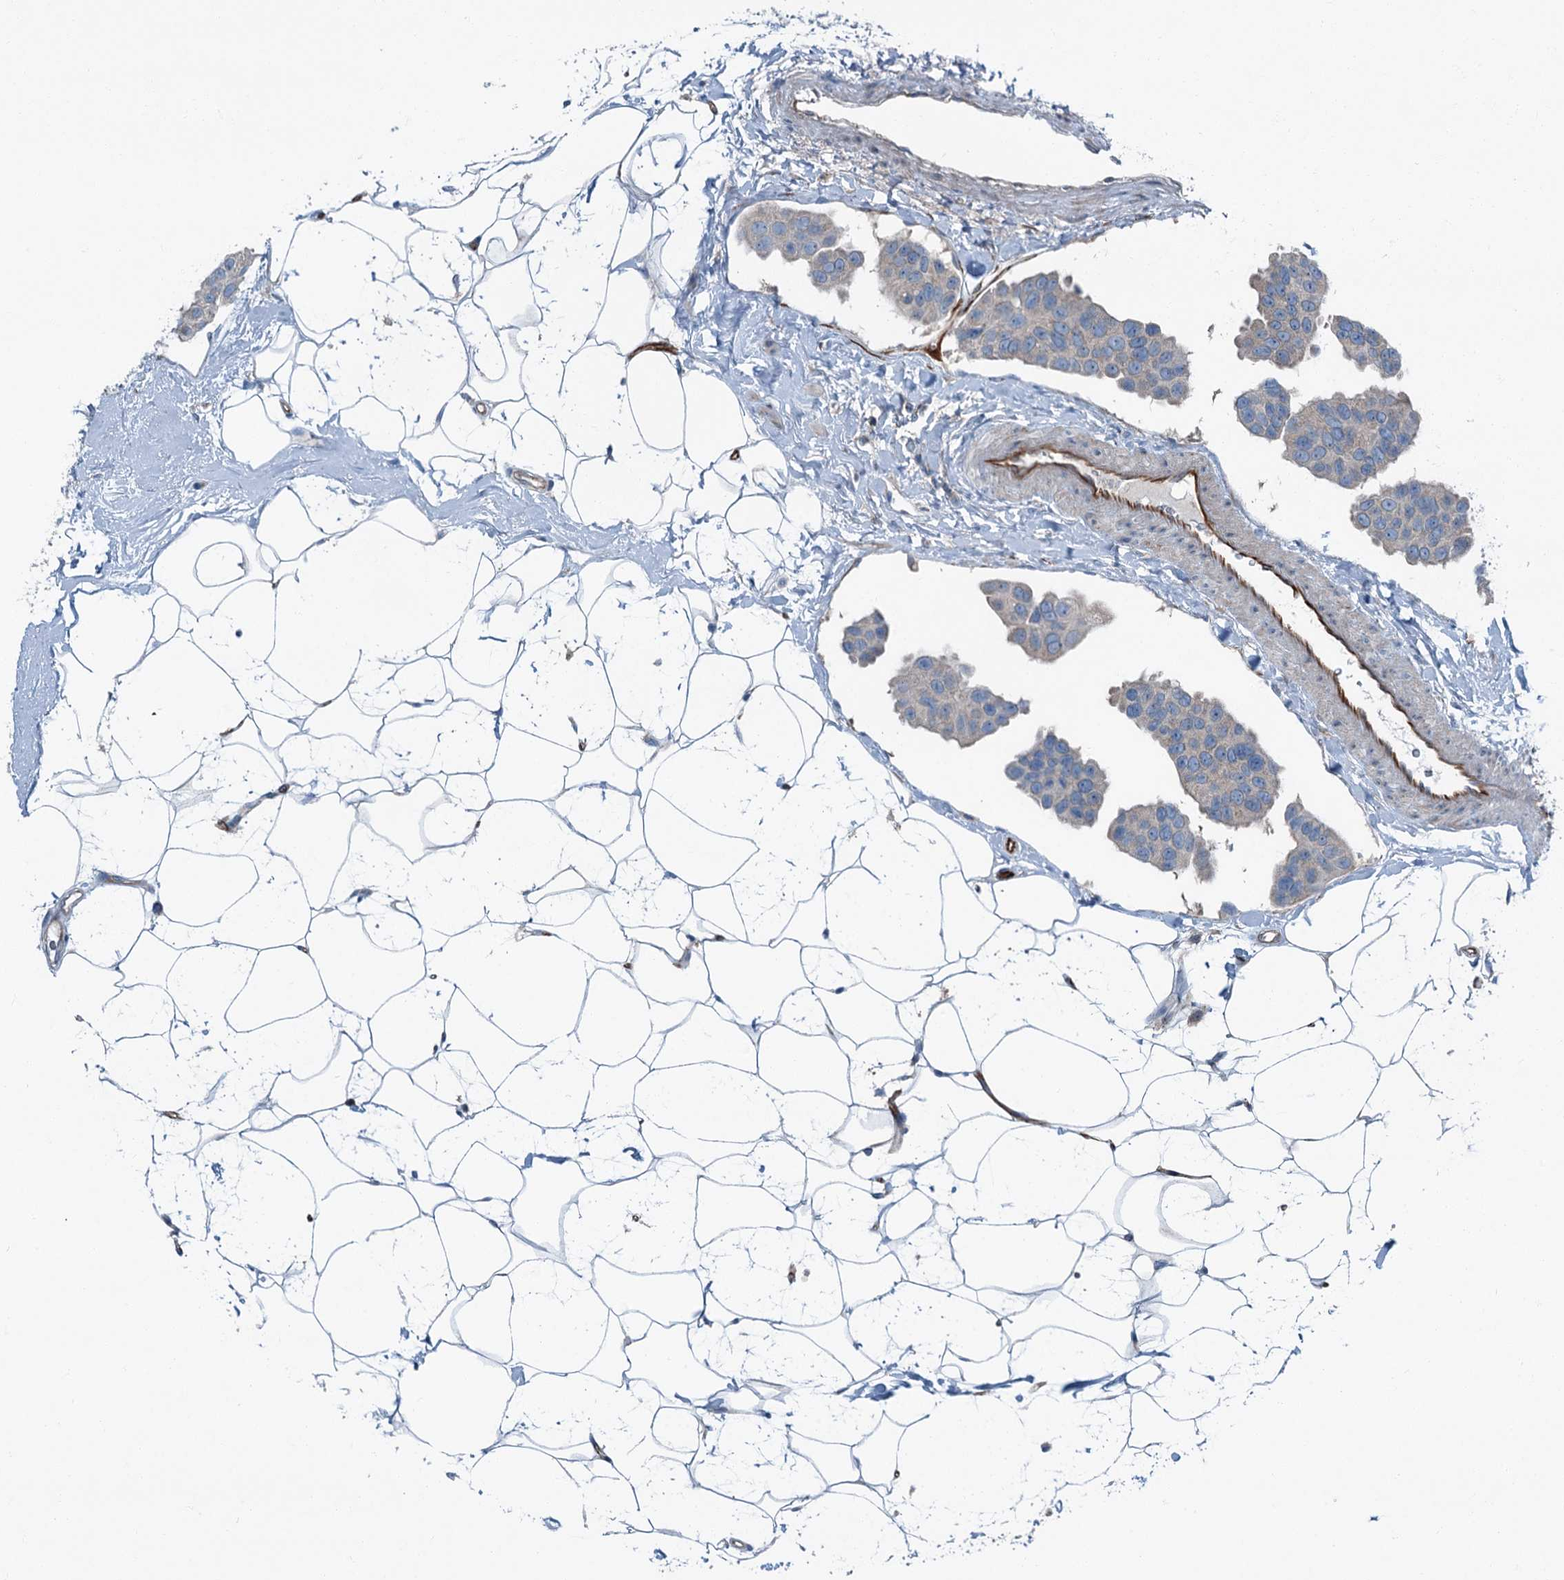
{"staining": {"intensity": "negative", "quantity": "none", "location": "none"}, "tissue": "breast cancer", "cell_type": "Tumor cells", "image_type": "cancer", "snomed": [{"axis": "morphology", "description": "Normal tissue, NOS"}, {"axis": "morphology", "description": "Duct carcinoma"}, {"axis": "topography", "description": "Breast"}], "caption": "There is no significant positivity in tumor cells of infiltrating ductal carcinoma (breast).", "gene": "AXL", "patient": {"sex": "female", "age": 39}}